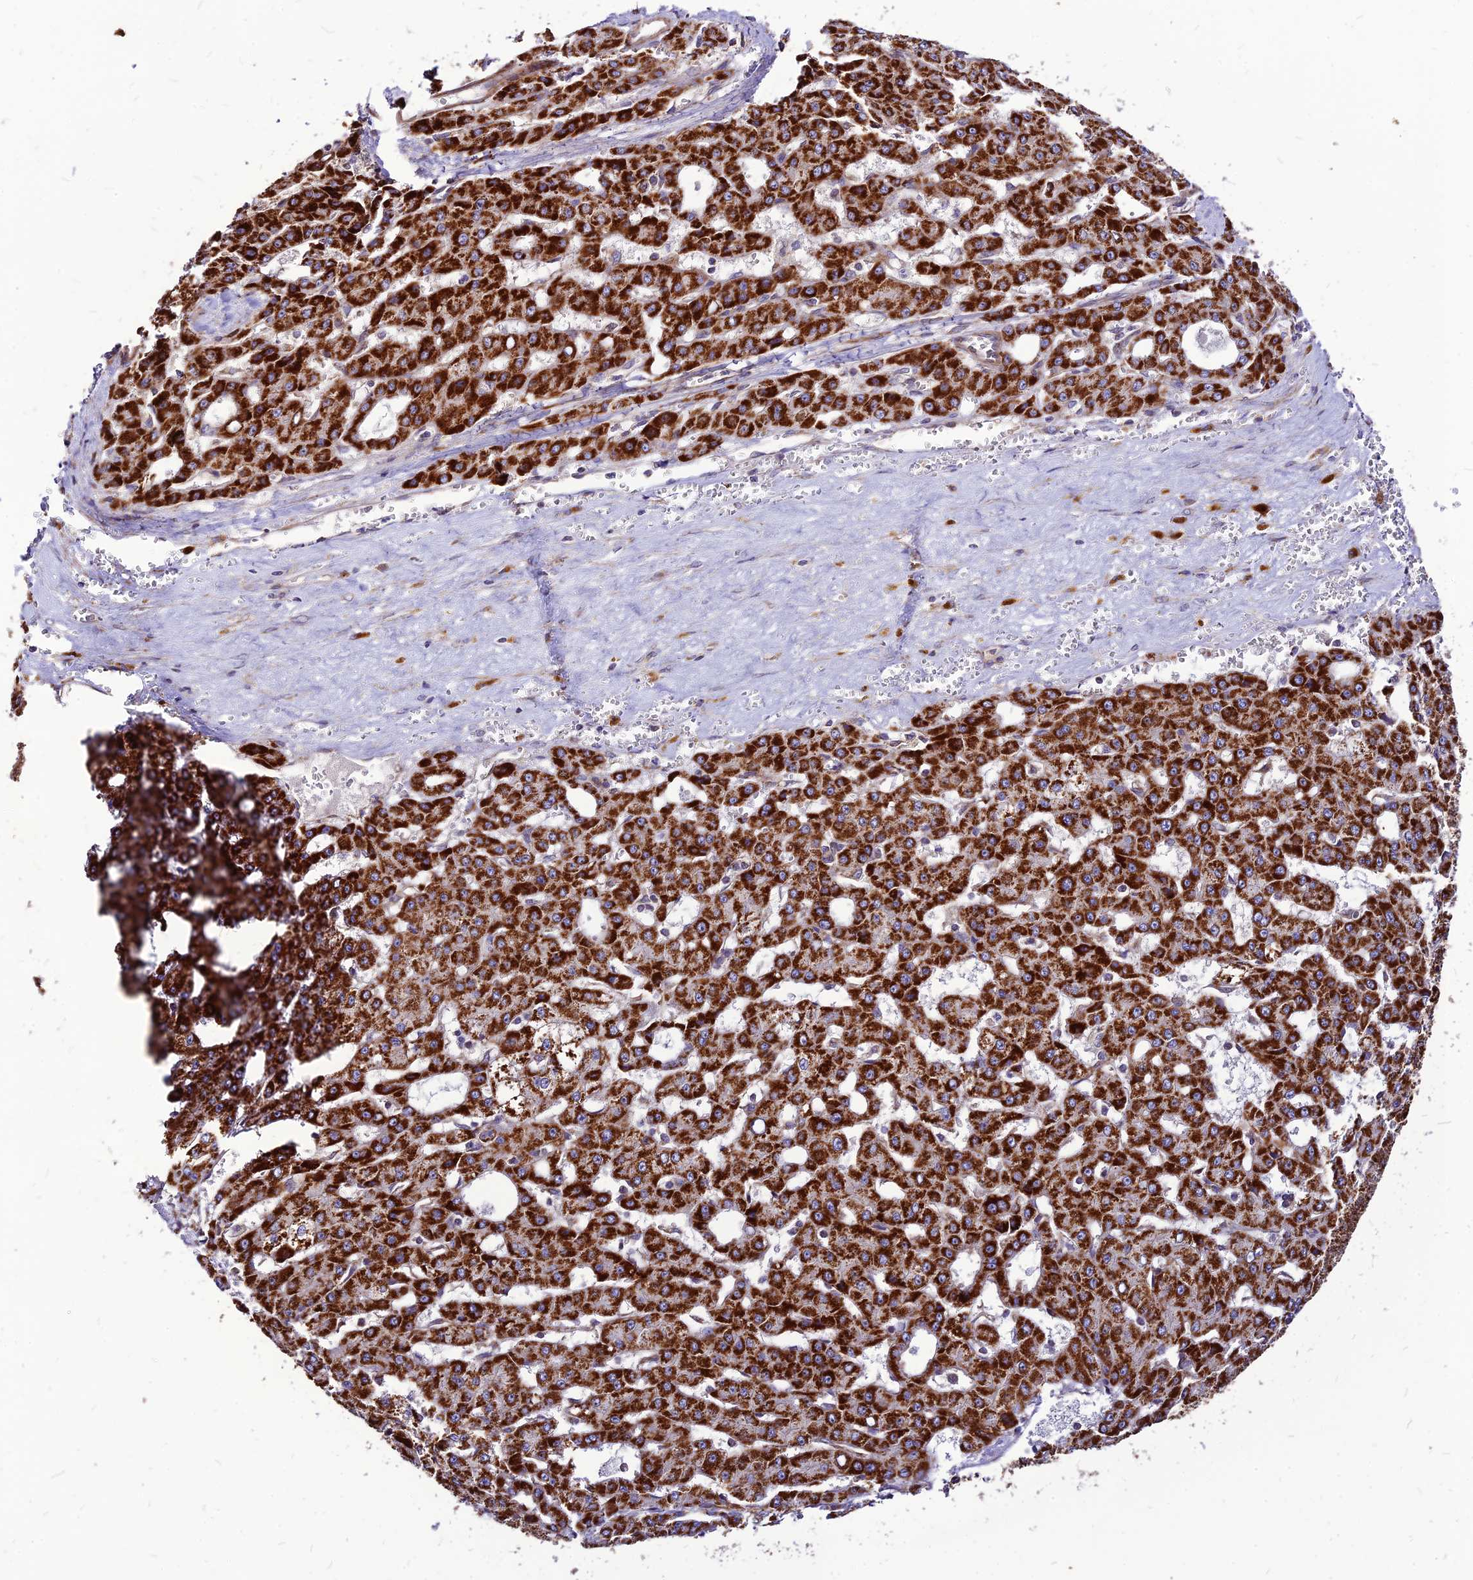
{"staining": {"intensity": "strong", "quantity": ">75%", "location": "cytoplasmic/membranous"}, "tissue": "liver cancer", "cell_type": "Tumor cells", "image_type": "cancer", "snomed": [{"axis": "morphology", "description": "Carcinoma, Hepatocellular, NOS"}, {"axis": "topography", "description": "Liver"}], "caption": "This micrograph reveals liver hepatocellular carcinoma stained with immunohistochemistry to label a protein in brown. The cytoplasmic/membranous of tumor cells show strong positivity for the protein. Nuclei are counter-stained blue.", "gene": "ECI1", "patient": {"sex": "male", "age": 47}}